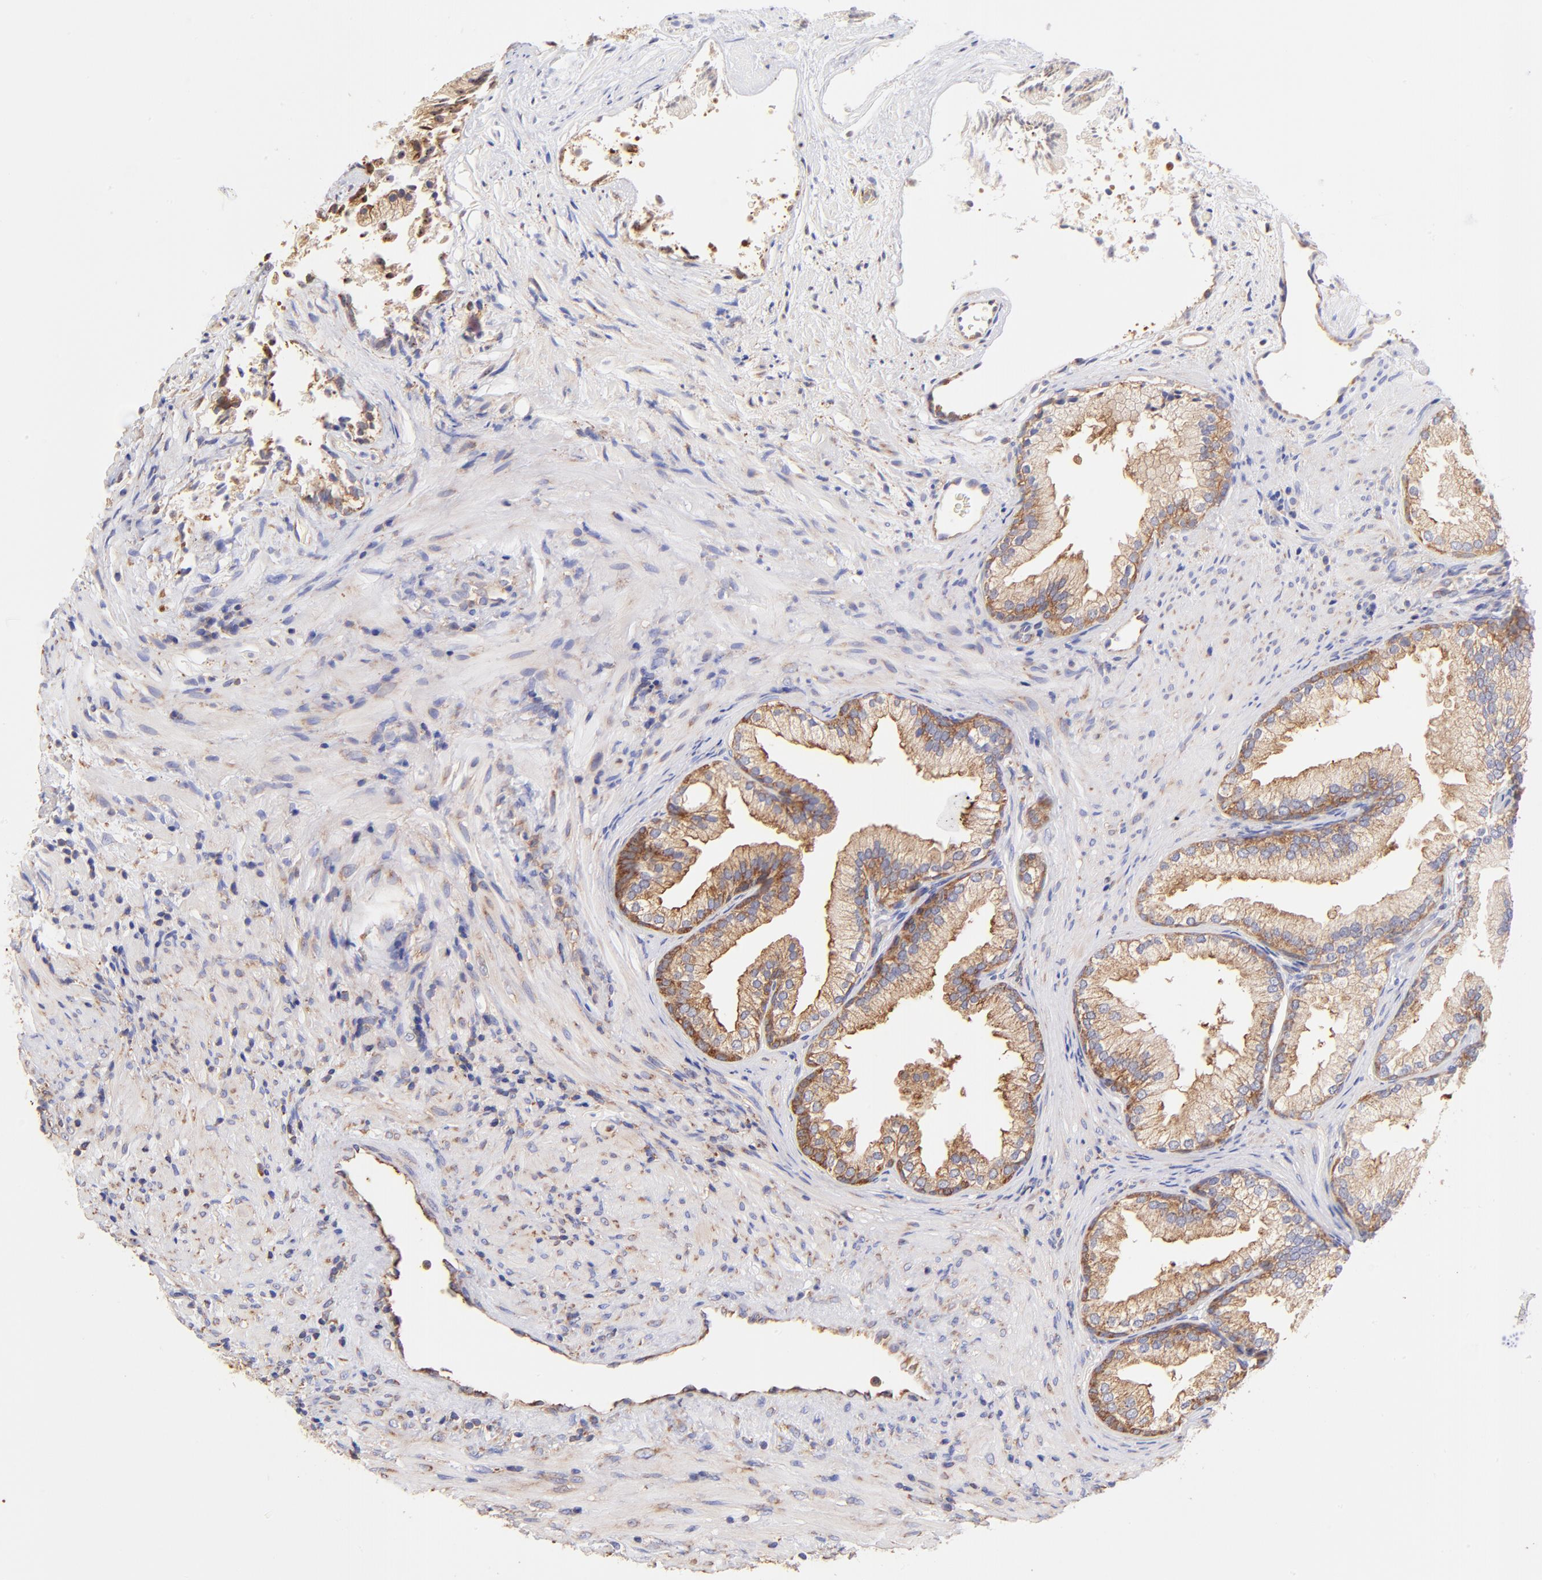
{"staining": {"intensity": "moderate", "quantity": ">75%", "location": "cytoplasmic/membranous"}, "tissue": "prostate", "cell_type": "Glandular cells", "image_type": "normal", "snomed": [{"axis": "morphology", "description": "Normal tissue, NOS"}, {"axis": "topography", "description": "Prostate"}], "caption": "IHC histopathology image of normal human prostate stained for a protein (brown), which reveals medium levels of moderate cytoplasmic/membranous positivity in approximately >75% of glandular cells.", "gene": "RPL30", "patient": {"sex": "male", "age": 76}}